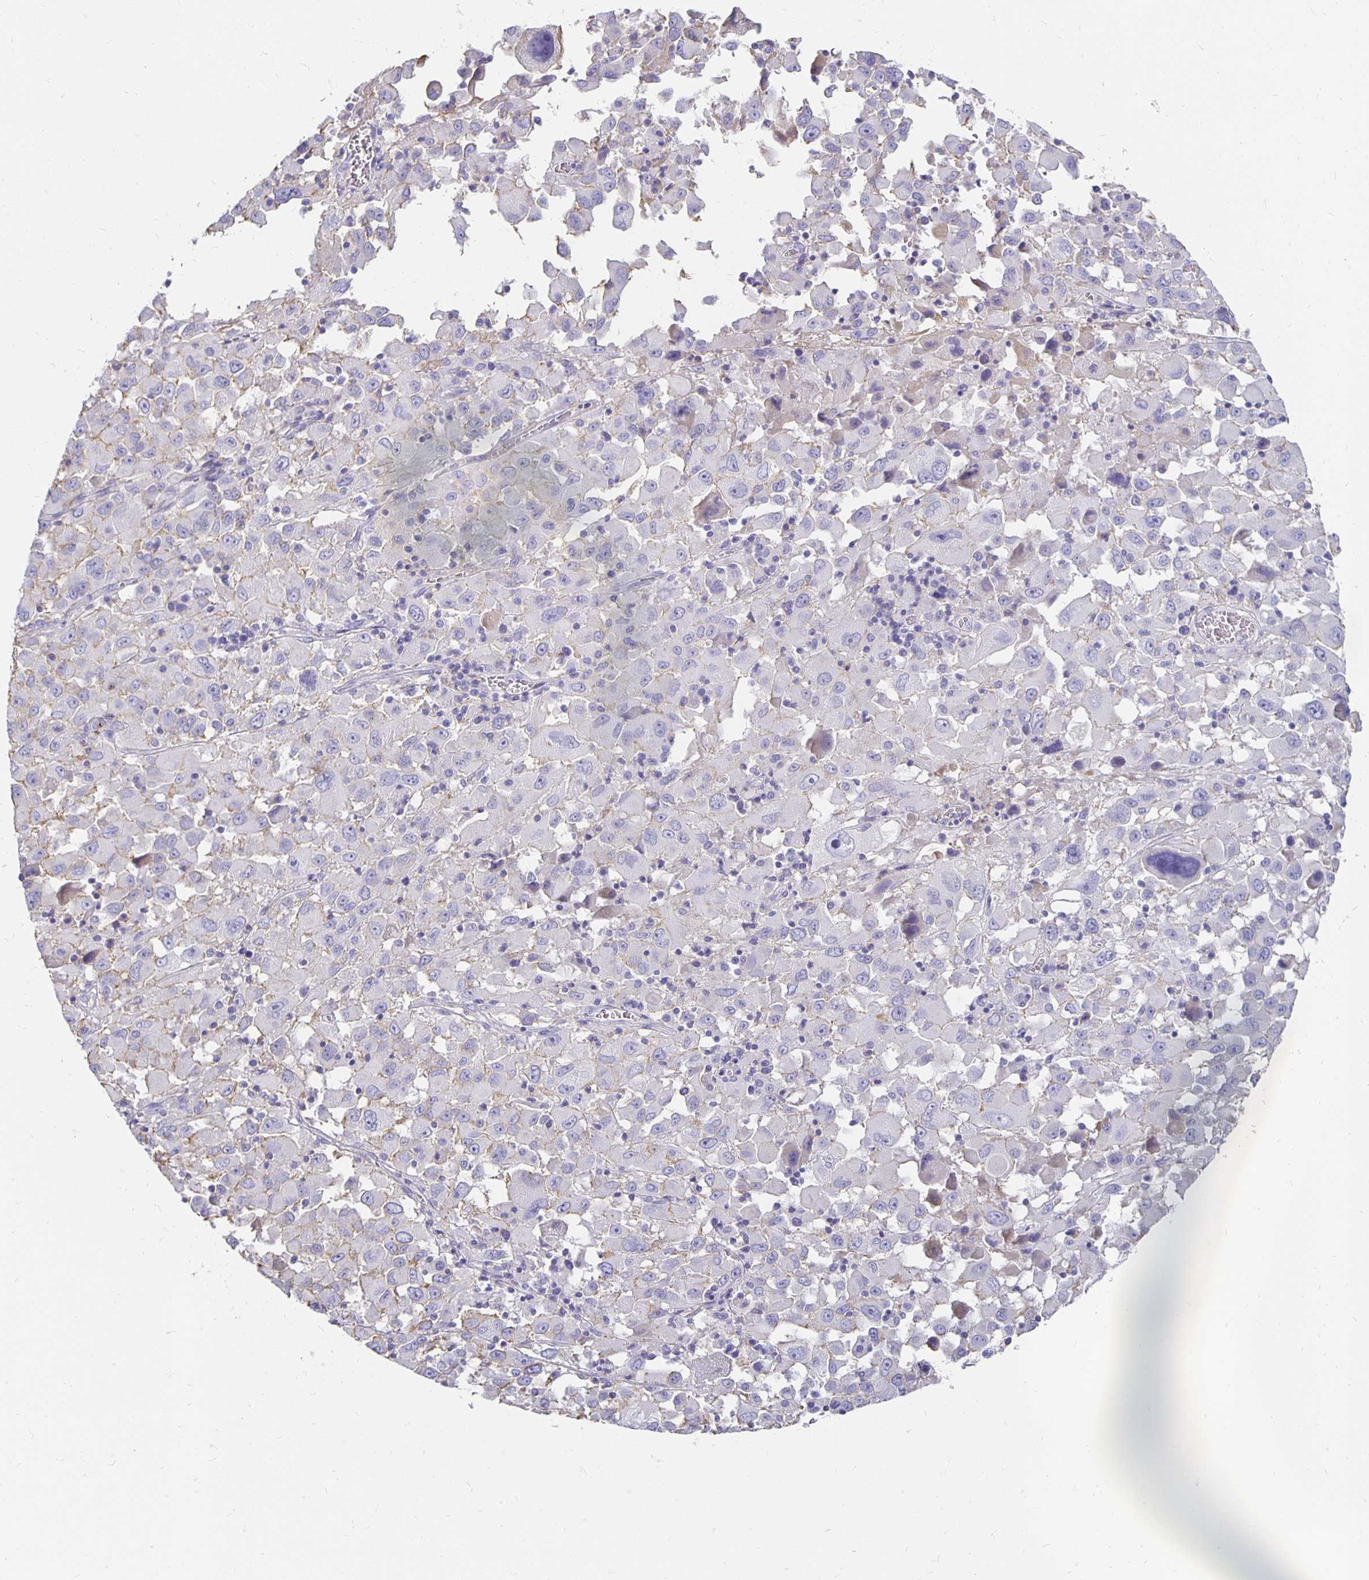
{"staining": {"intensity": "negative", "quantity": "none", "location": "none"}, "tissue": "melanoma", "cell_type": "Tumor cells", "image_type": "cancer", "snomed": [{"axis": "morphology", "description": "Malignant melanoma, Metastatic site"}, {"axis": "topography", "description": "Soft tissue"}], "caption": "The immunohistochemistry image has no significant staining in tumor cells of melanoma tissue.", "gene": "APOB", "patient": {"sex": "male", "age": 50}}